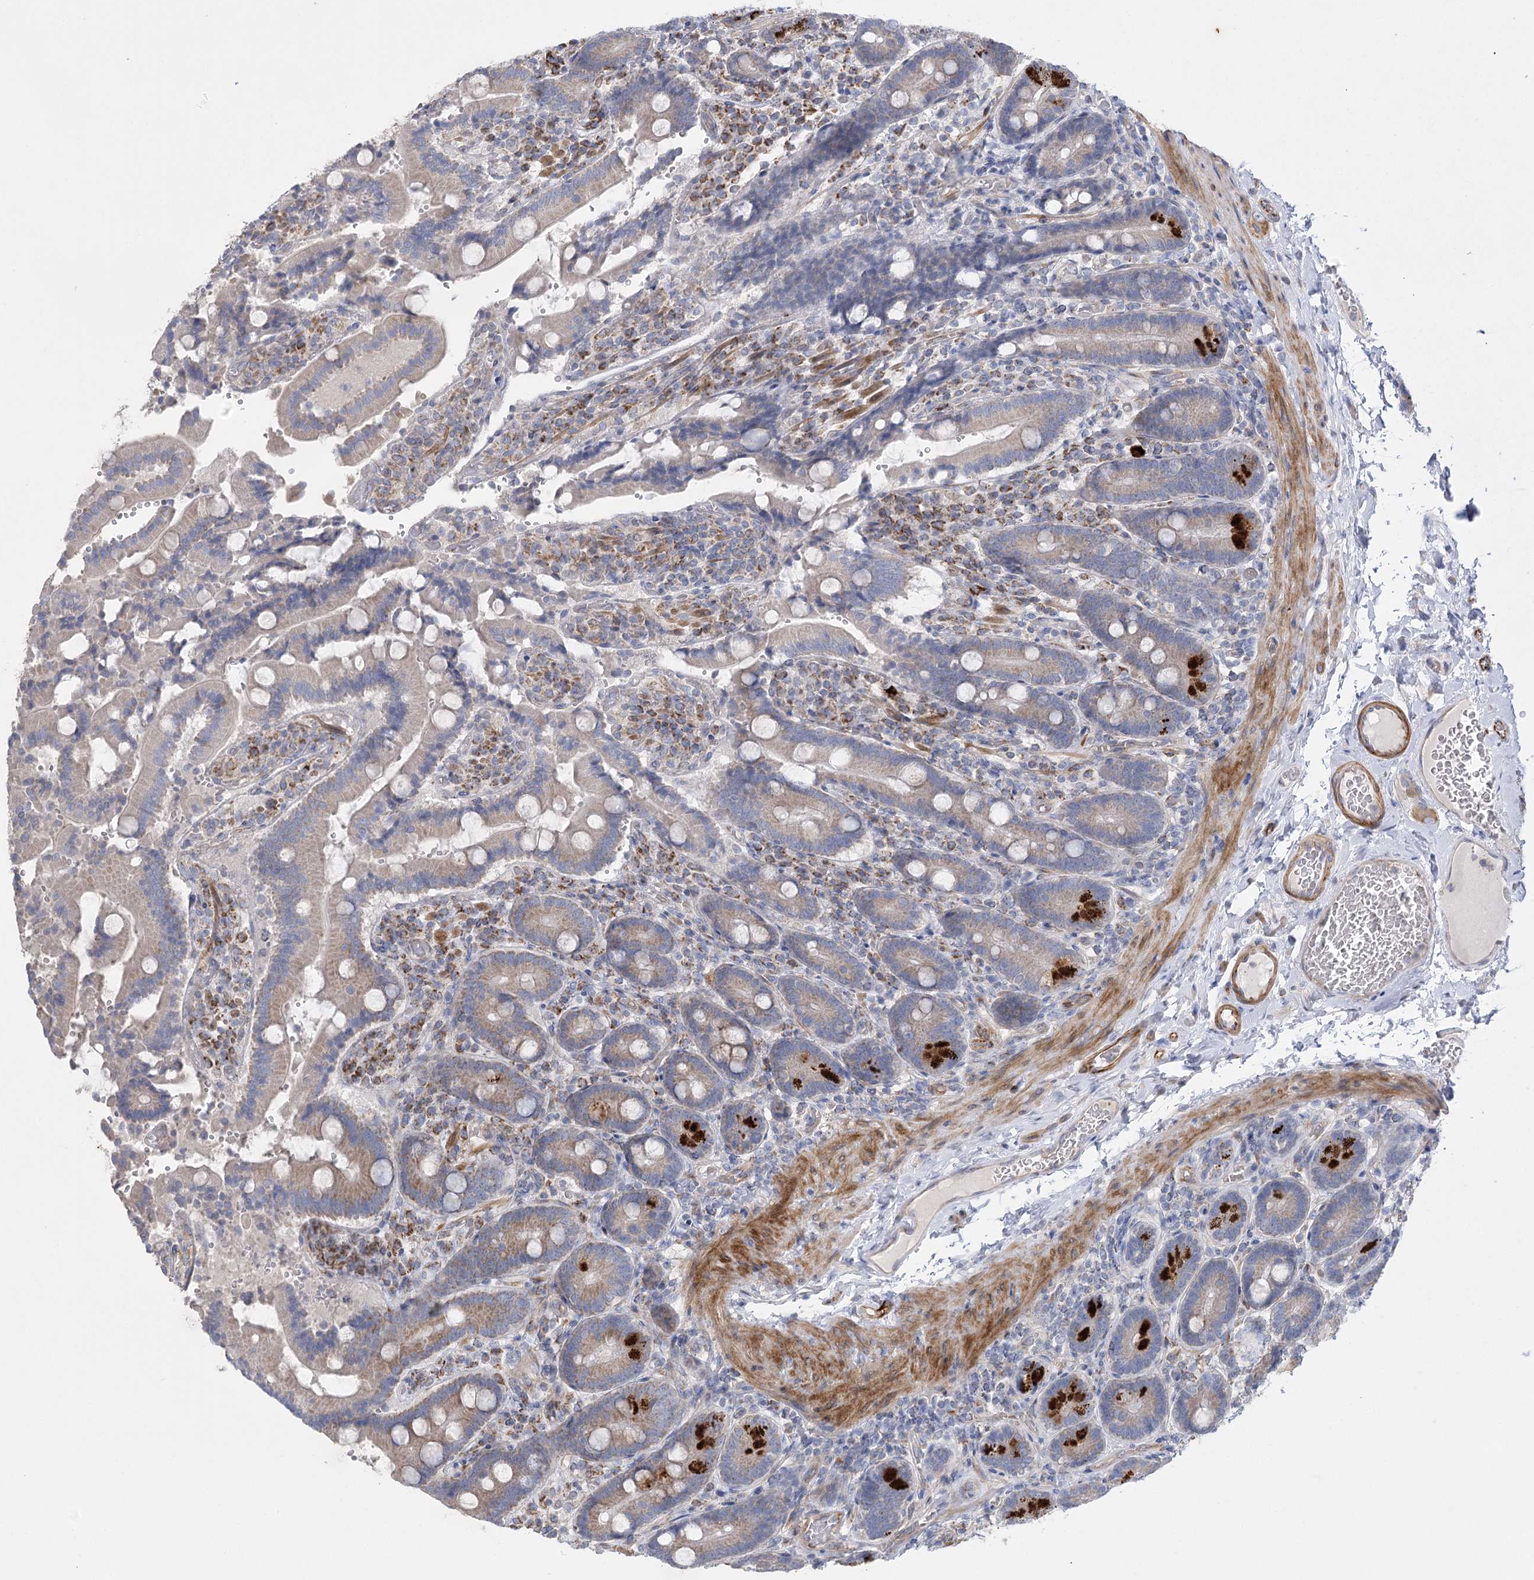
{"staining": {"intensity": "strong", "quantity": "<25%", "location": "cytoplasmic/membranous"}, "tissue": "duodenum", "cell_type": "Glandular cells", "image_type": "normal", "snomed": [{"axis": "morphology", "description": "Normal tissue, NOS"}, {"axis": "topography", "description": "Duodenum"}], "caption": "Immunohistochemical staining of normal human duodenum demonstrates <25% levels of strong cytoplasmic/membranous protein positivity in about <25% of glandular cells.", "gene": "DHTKD1", "patient": {"sex": "female", "age": 62}}